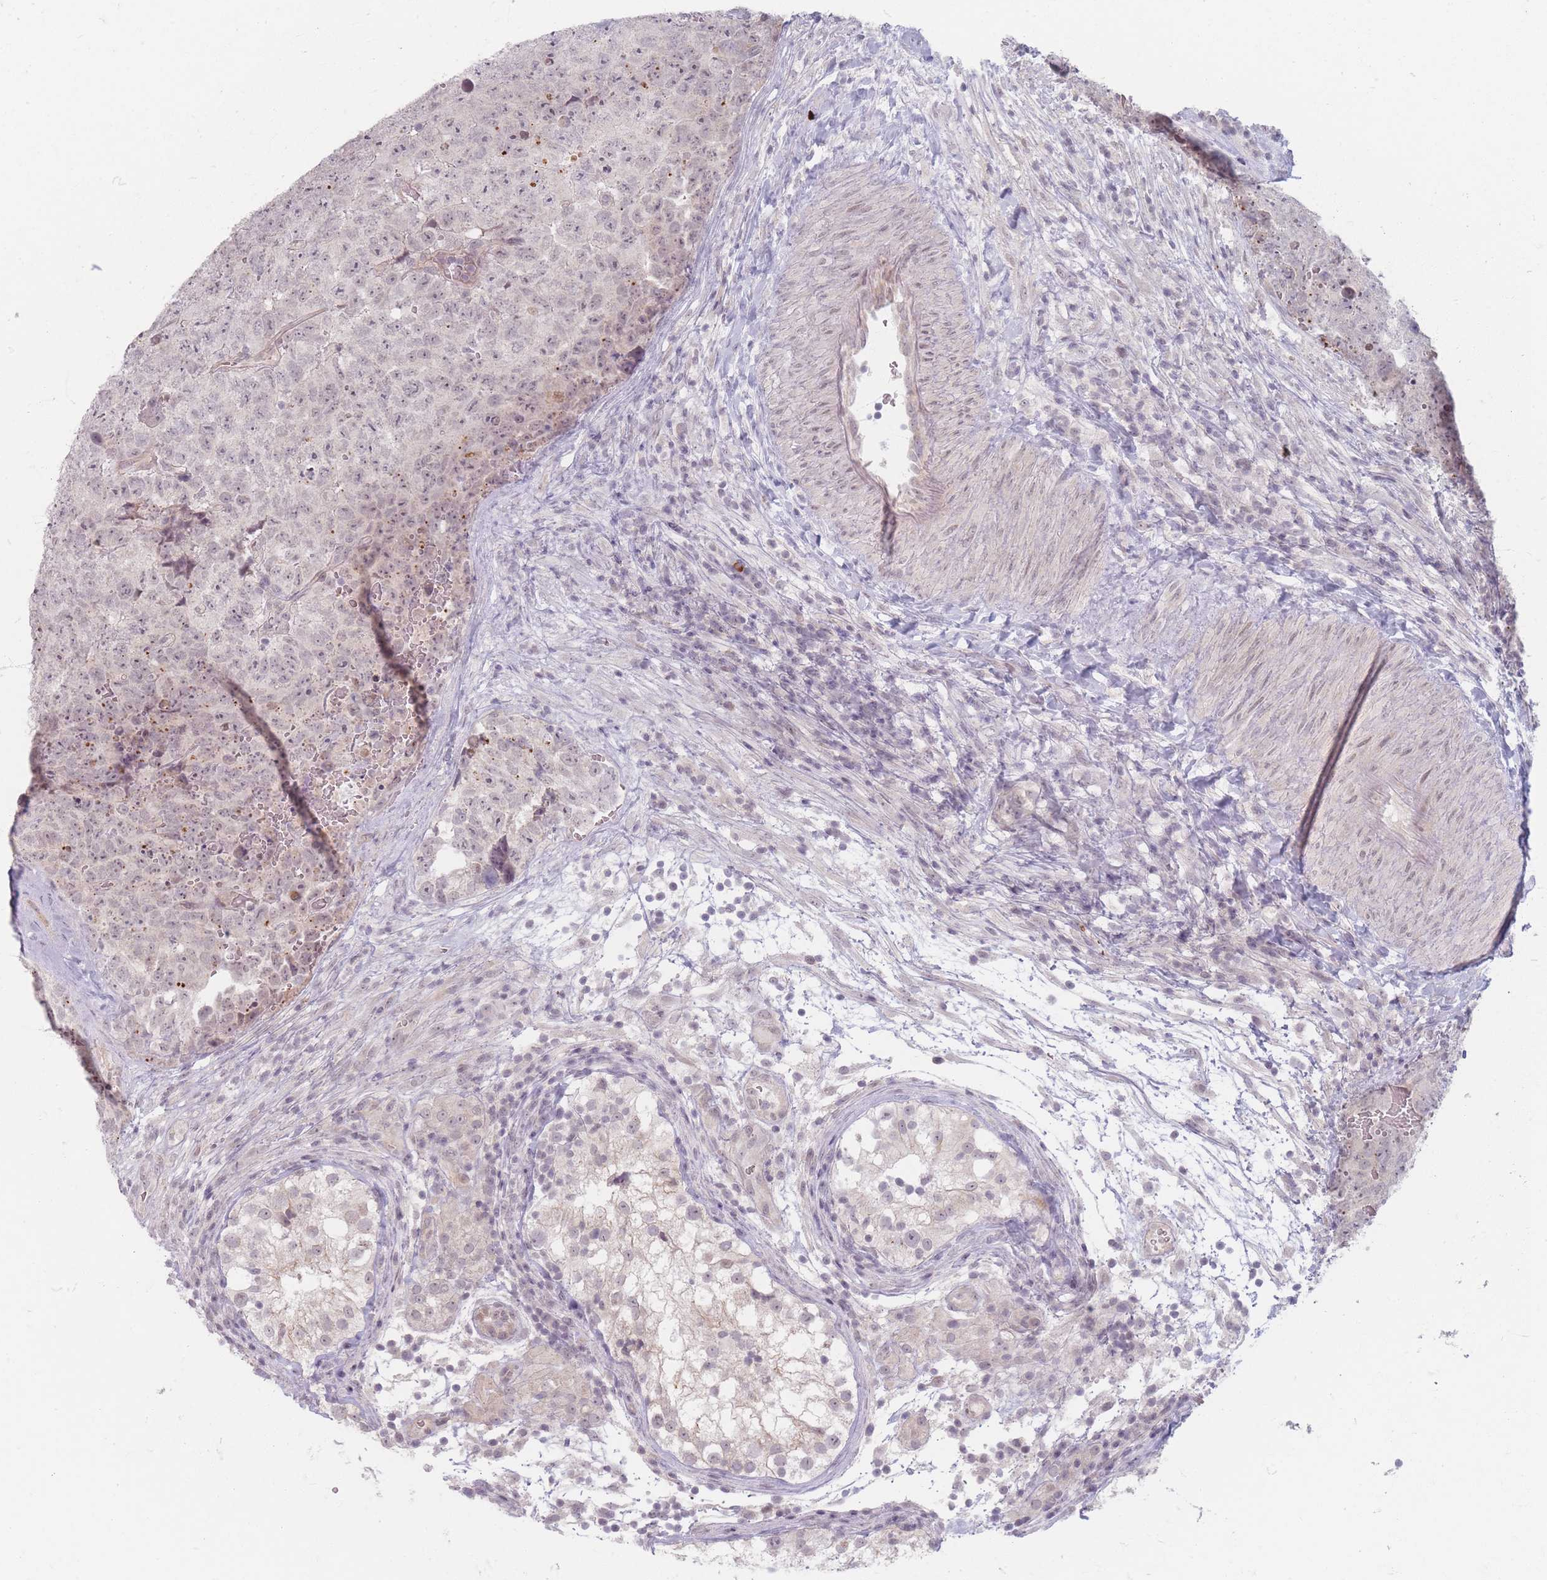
{"staining": {"intensity": "negative", "quantity": "none", "location": "none"}, "tissue": "testis cancer", "cell_type": "Tumor cells", "image_type": "cancer", "snomed": [{"axis": "morphology", "description": "Seminoma, NOS"}, {"axis": "morphology", "description": "Teratoma, malignant, NOS"}, {"axis": "topography", "description": "Testis"}], "caption": "The photomicrograph shows no significant positivity in tumor cells of seminoma (testis).", "gene": "GABRA6", "patient": {"sex": "male", "age": 34}}